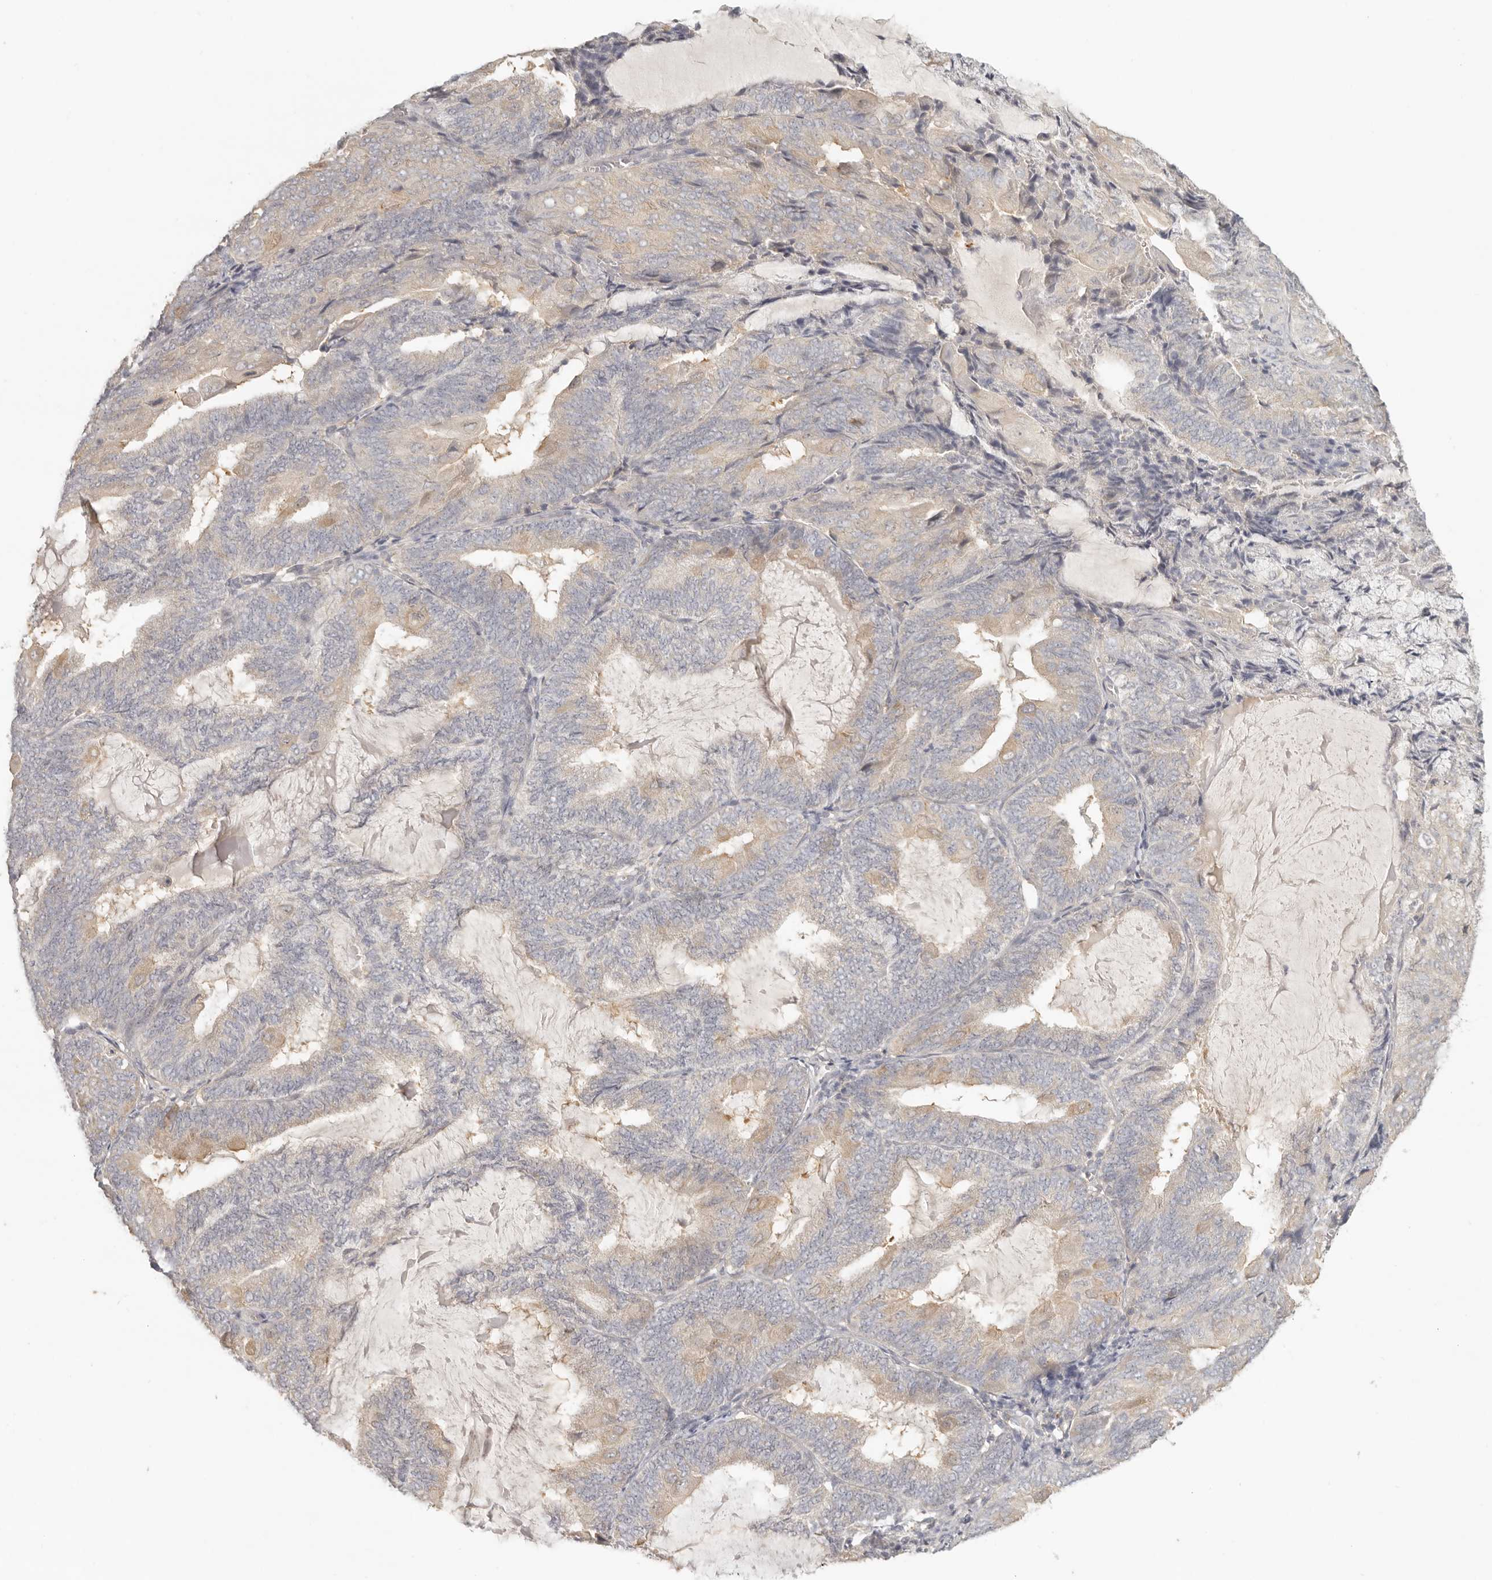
{"staining": {"intensity": "weak", "quantity": "25%-75%", "location": "cytoplasmic/membranous"}, "tissue": "endometrial cancer", "cell_type": "Tumor cells", "image_type": "cancer", "snomed": [{"axis": "morphology", "description": "Adenocarcinoma, NOS"}, {"axis": "topography", "description": "Endometrium"}], "caption": "Immunohistochemical staining of endometrial cancer reveals low levels of weak cytoplasmic/membranous protein expression in approximately 25%-75% of tumor cells.", "gene": "AHDC1", "patient": {"sex": "female", "age": 81}}